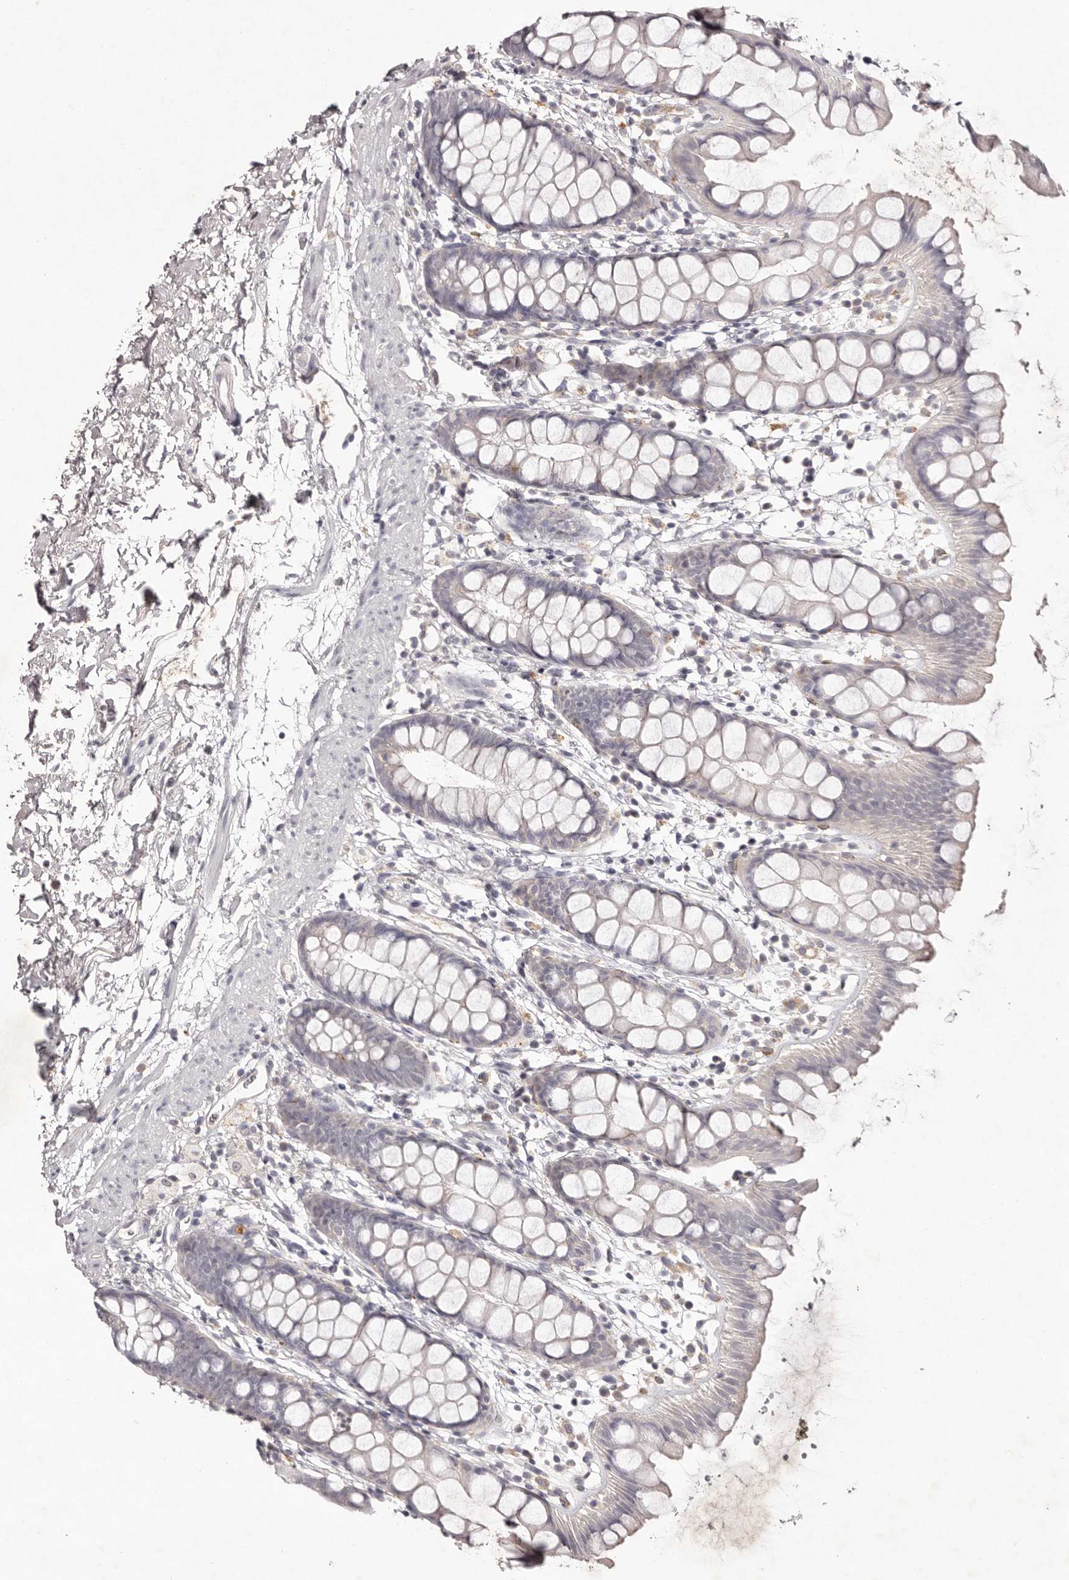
{"staining": {"intensity": "negative", "quantity": "none", "location": "none"}, "tissue": "rectum", "cell_type": "Glandular cells", "image_type": "normal", "snomed": [{"axis": "morphology", "description": "Normal tissue, NOS"}, {"axis": "topography", "description": "Rectum"}], "caption": "Glandular cells show no significant positivity in benign rectum. (Brightfield microscopy of DAB IHC at high magnification).", "gene": "SCUBE2", "patient": {"sex": "female", "age": 65}}